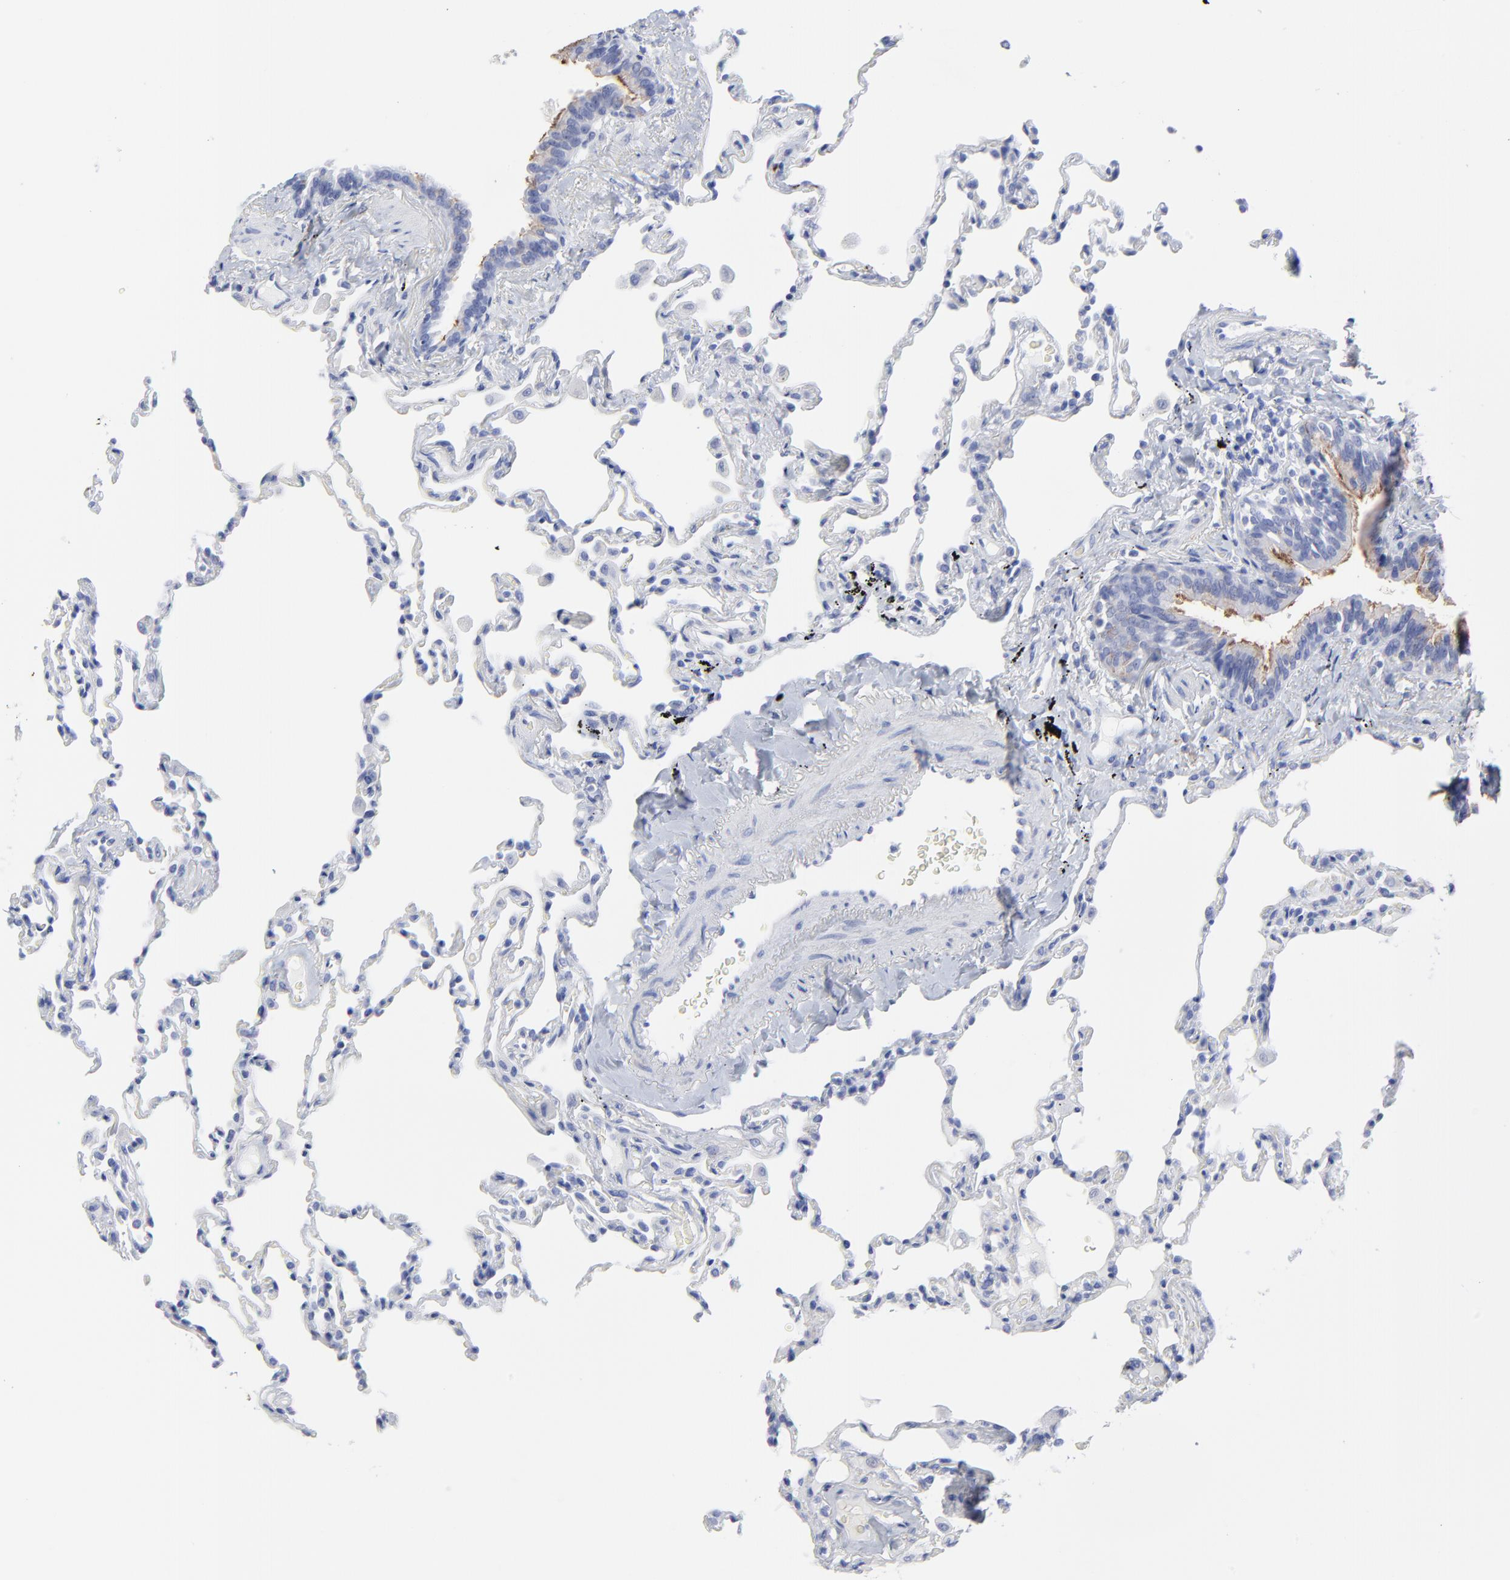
{"staining": {"intensity": "negative", "quantity": "none", "location": "none"}, "tissue": "lung", "cell_type": "Alveolar cells", "image_type": "normal", "snomed": [{"axis": "morphology", "description": "Normal tissue, NOS"}, {"axis": "topography", "description": "Lung"}], "caption": "Immunohistochemistry image of benign human lung stained for a protein (brown), which exhibits no positivity in alveolar cells.", "gene": "CNTN3", "patient": {"sex": "male", "age": 59}}